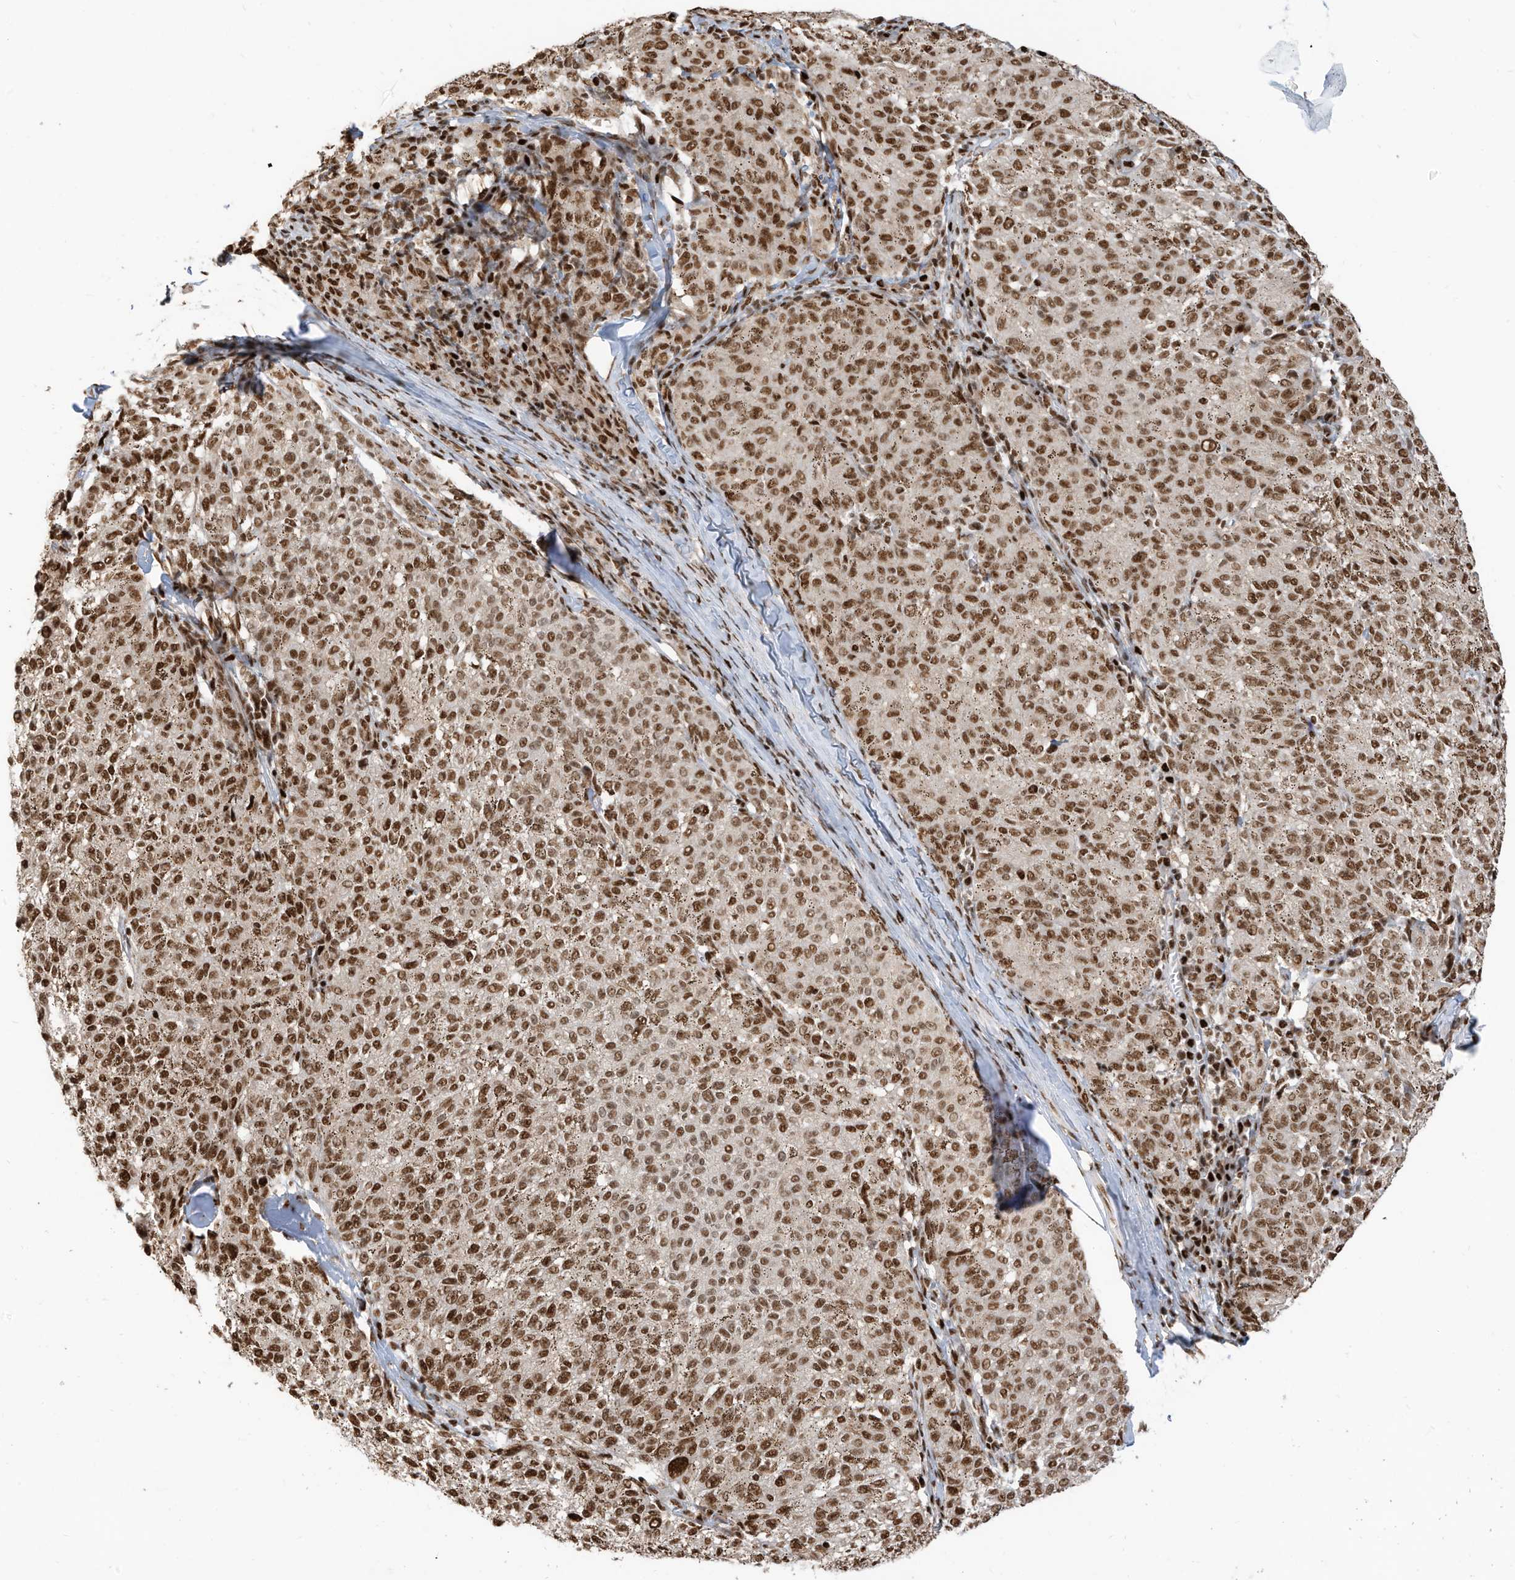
{"staining": {"intensity": "moderate", "quantity": ">75%", "location": "nuclear"}, "tissue": "melanoma", "cell_type": "Tumor cells", "image_type": "cancer", "snomed": [{"axis": "morphology", "description": "Malignant melanoma, NOS"}, {"axis": "topography", "description": "Skin"}], "caption": "Malignant melanoma stained with immunohistochemistry (IHC) reveals moderate nuclear positivity in approximately >75% of tumor cells.", "gene": "SAMD15", "patient": {"sex": "female", "age": 72}}